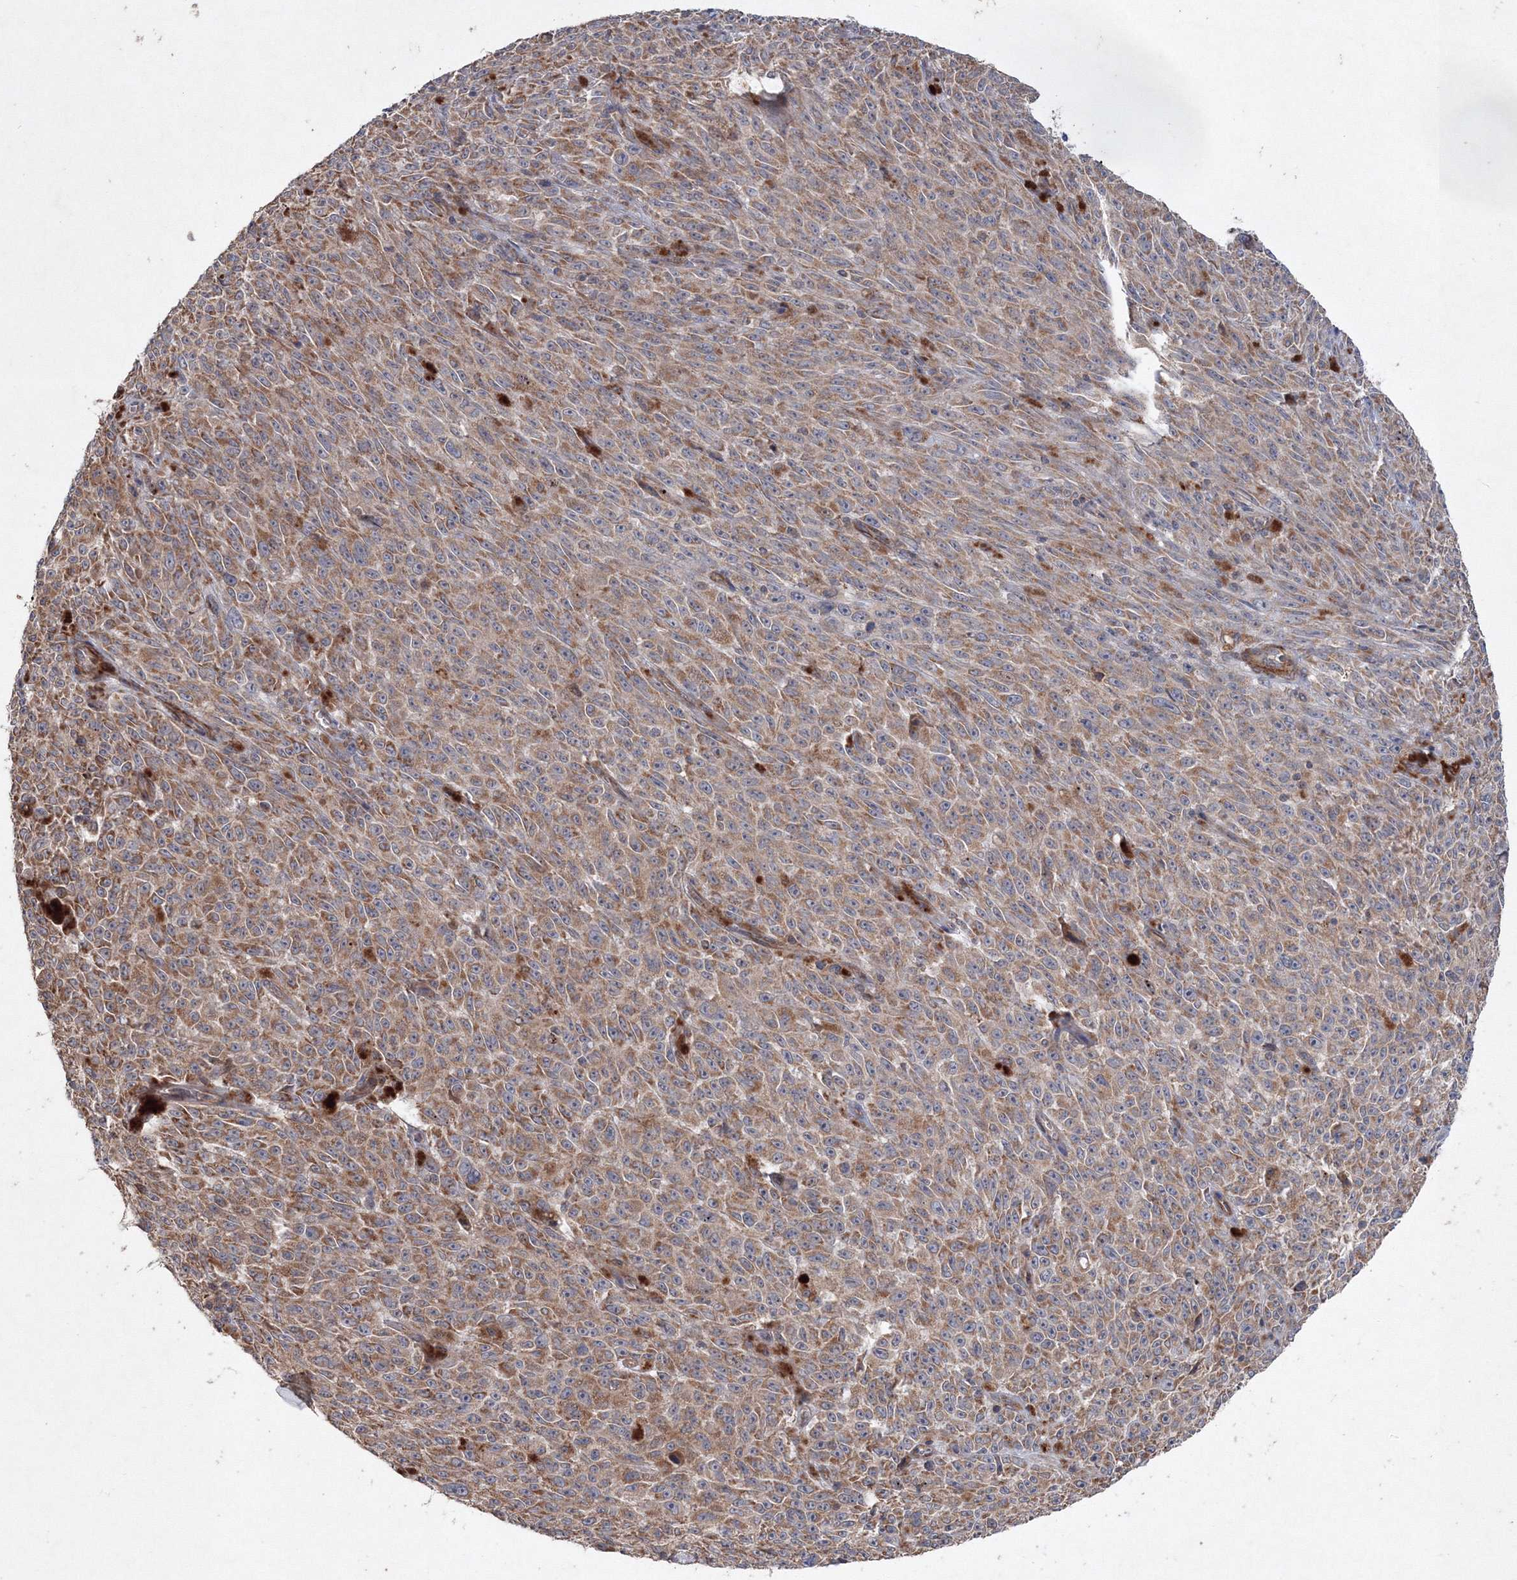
{"staining": {"intensity": "moderate", "quantity": ">75%", "location": "cytoplasmic/membranous"}, "tissue": "melanoma", "cell_type": "Tumor cells", "image_type": "cancer", "snomed": [{"axis": "morphology", "description": "Malignant melanoma, NOS"}, {"axis": "topography", "description": "Skin"}], "caption": "Human malignant melanoma stained with a brown dye demonstrates moderate cytoplasmic/membranous positive staining in approximately >75% of tumor cells.", "gene": "NOA1", "patient": {"sex": "female", "age": 82}}